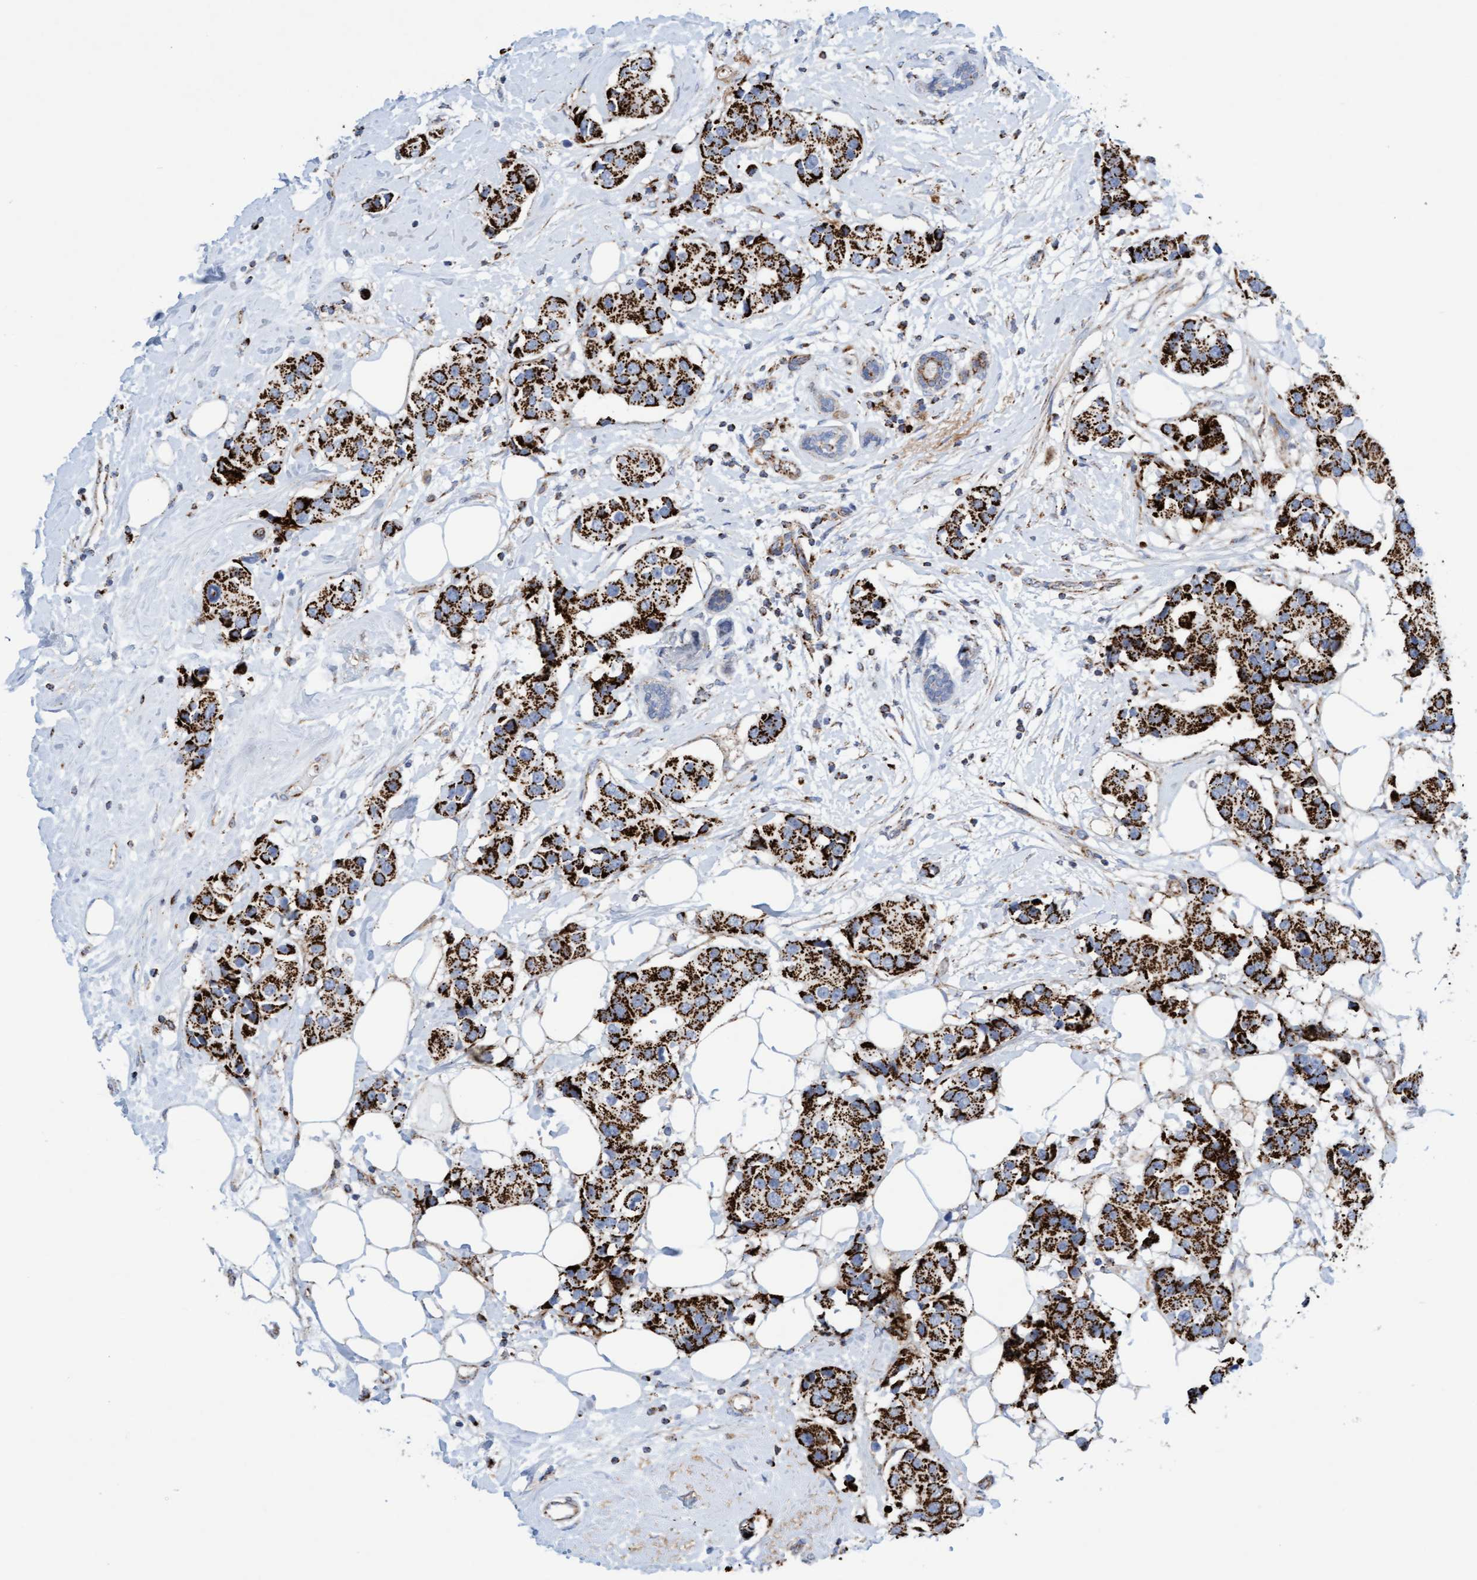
{"staining": {"intensity": "strong", "quantity": ">75%", "location": "cytoplasmic/membranous"}, "tissue": "breast cancer", "cell_type": "Tumor cells", "image_type": "cancer", "snomed": [{"axis": "morphology", "description": "Normal tissue, NOS"}, {"axis": "morphology", "description": "Duct carcinoma"}, {"axis": "topography", "description": "Breast"}], "caption": "A brown stain labels strong cytoplasmic/membranous expression of a protein in invasive ductal carcinoma (breast) tumor cells.", "gene": "GGTA1", "patient": {"sex": "female", "age": 39}}